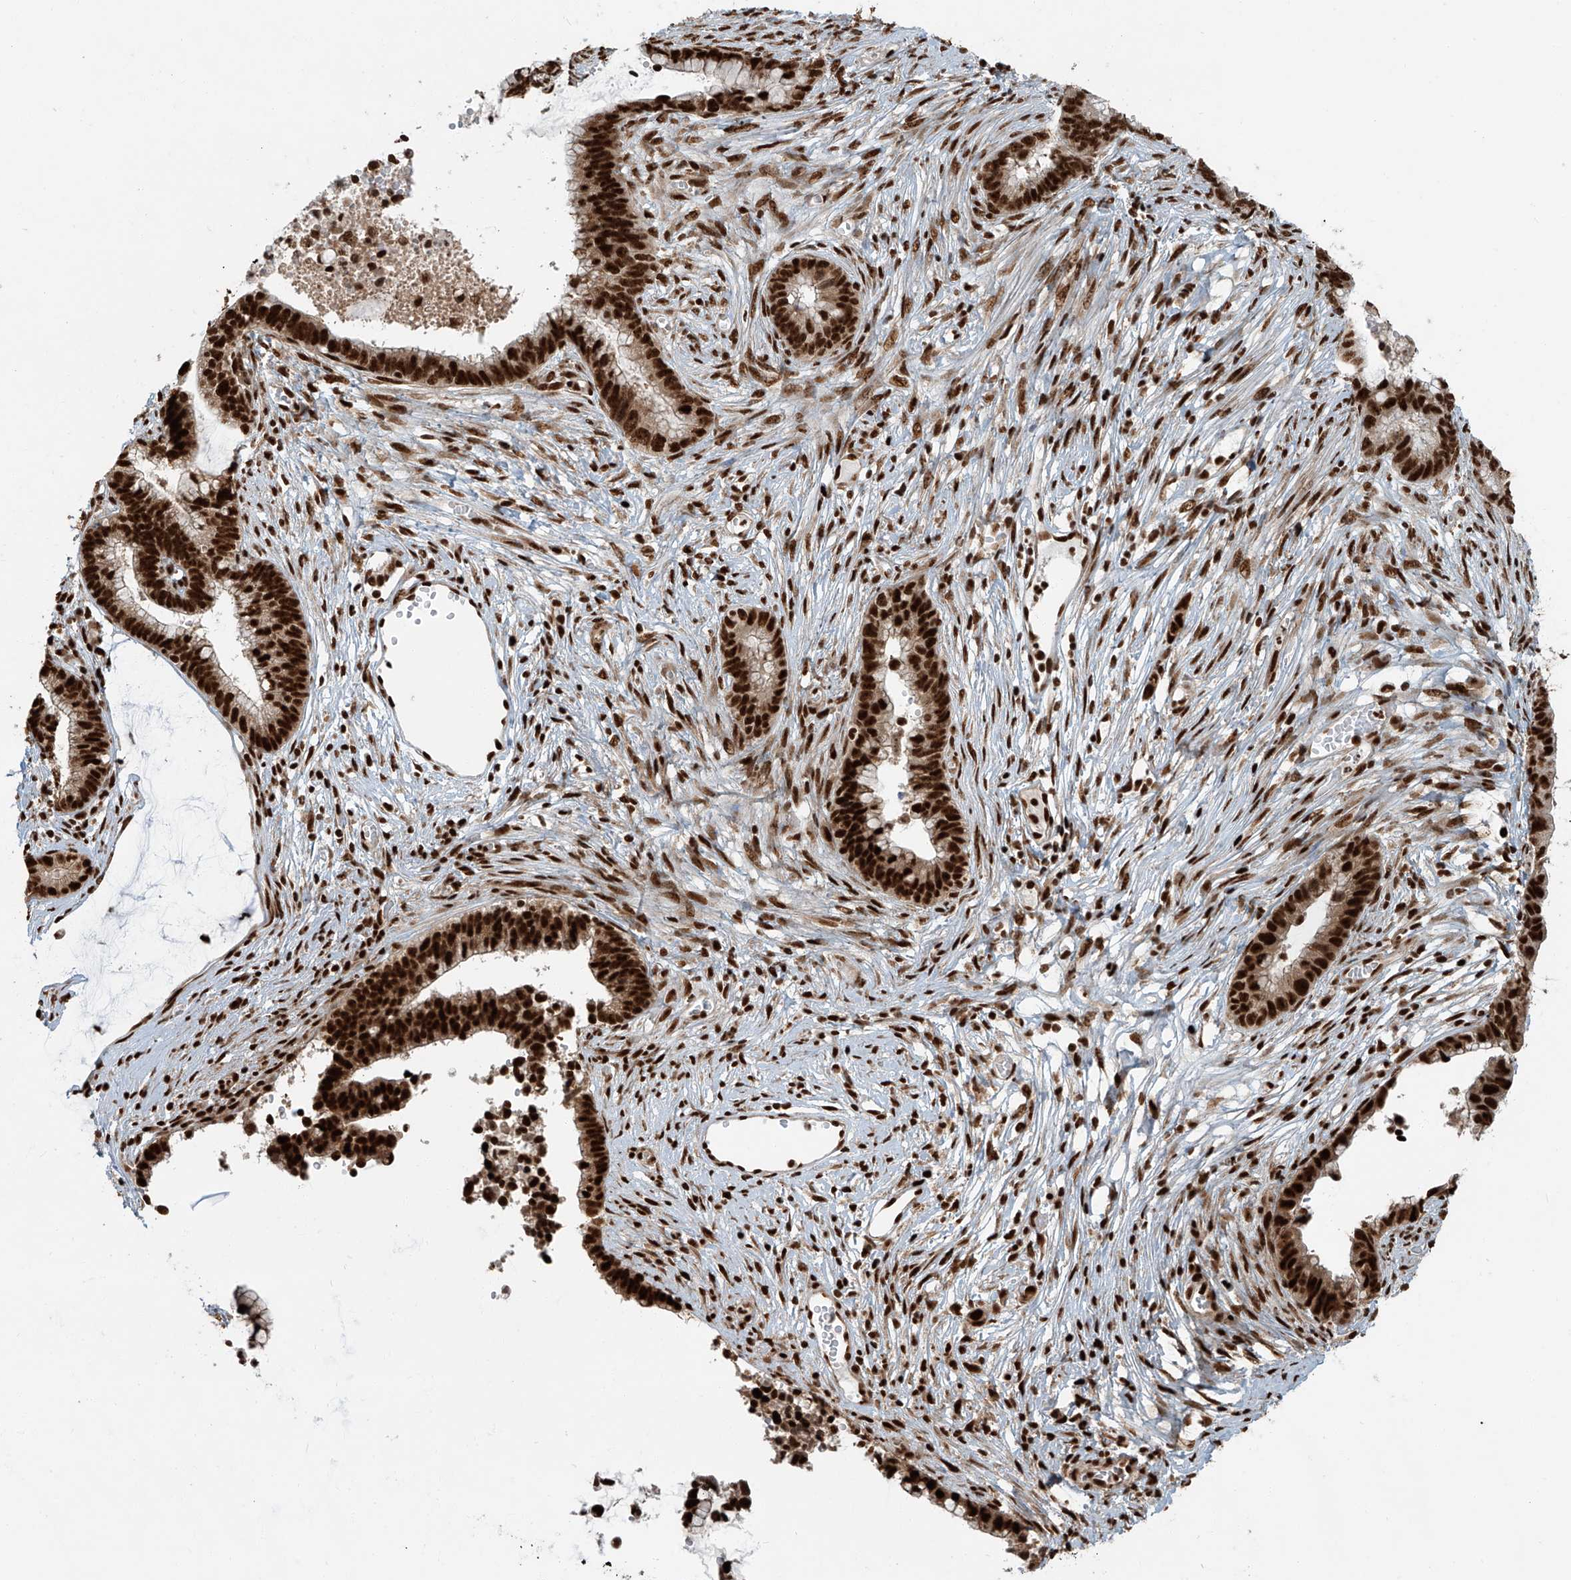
{"staining": {"intensity": "strong", "quantity": ">75%", "location": "nuclear"}, "tissue": "cervical cancer", "cell_type": "Tumor cells", "image_type": "cancer", "snomed": [{"axis": "morphology", "description": "Adenocarcinoma, NOS"}, {"axis": "topography", "description": "Cervix"}], "caption": "Adenocarcinoma (cervical) tissue reveals strong nuclear expression in about >75% of tumor cells, visualized by immunohistochemistry. The staining was performed using DAB, with brown indicating positive protein expression. Nuclei are stained blue with hematoxylin.", "gene": "FAM193B", "patient": {"sex": "female", "age": 44}}